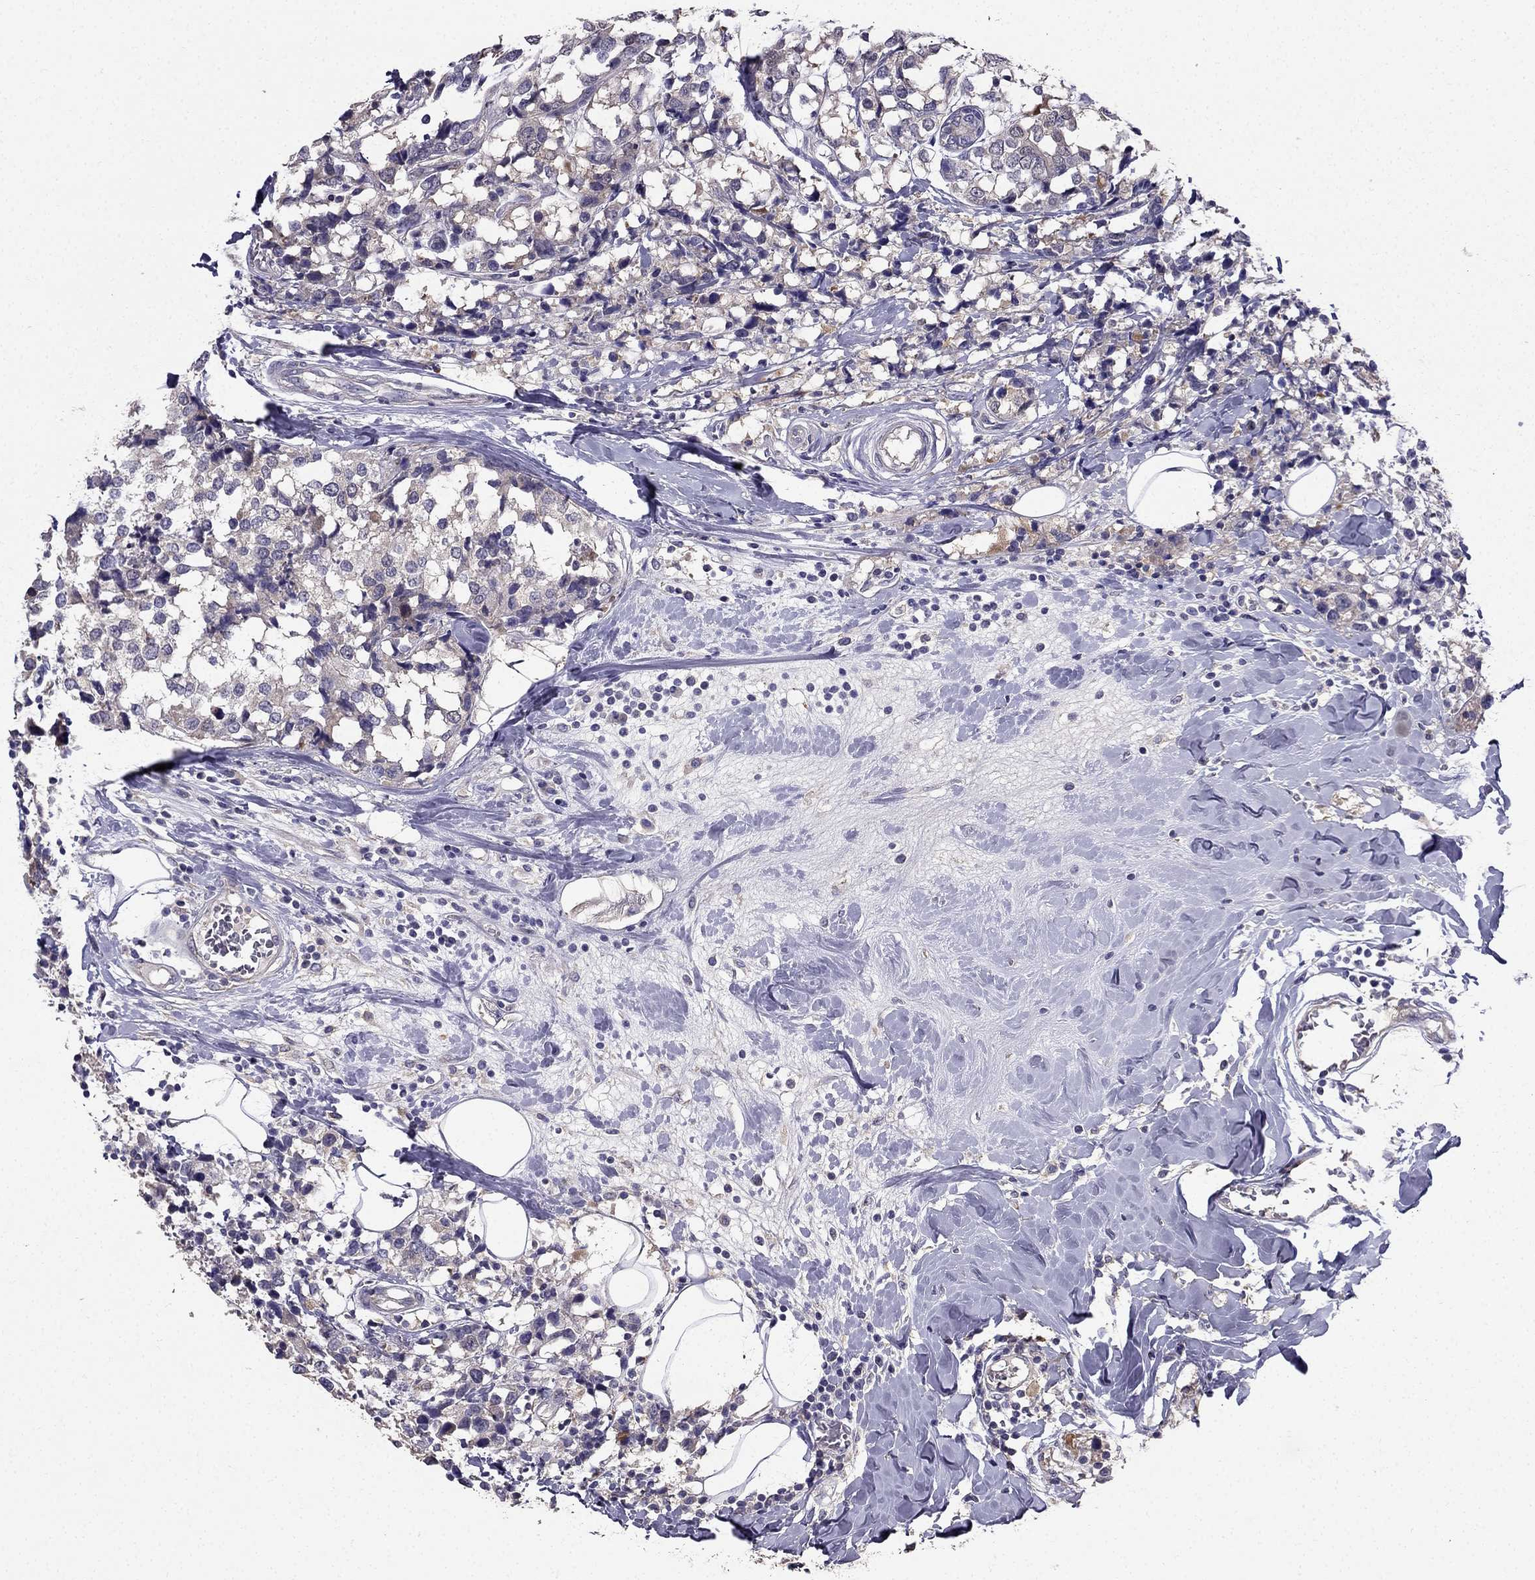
{"staining": {"intensity": "negative", "quantity": "none", "location": "none"}, "tissue": "breast cancer", "cell_type": "Tumor cells", "image_type": "cancer", "snomed": [{"axis": "morphology", "description": "Lobular carcinoma"}, {"axis": "topography", "description": "Breast"}], "caption": "High power microscopy image of an immunohistochemistry photomicrograph of breast cancer, revealing no significant staining in tumor cells.", "gene": "AS3MT", "patient": {"sex": "female", "age": 59}}